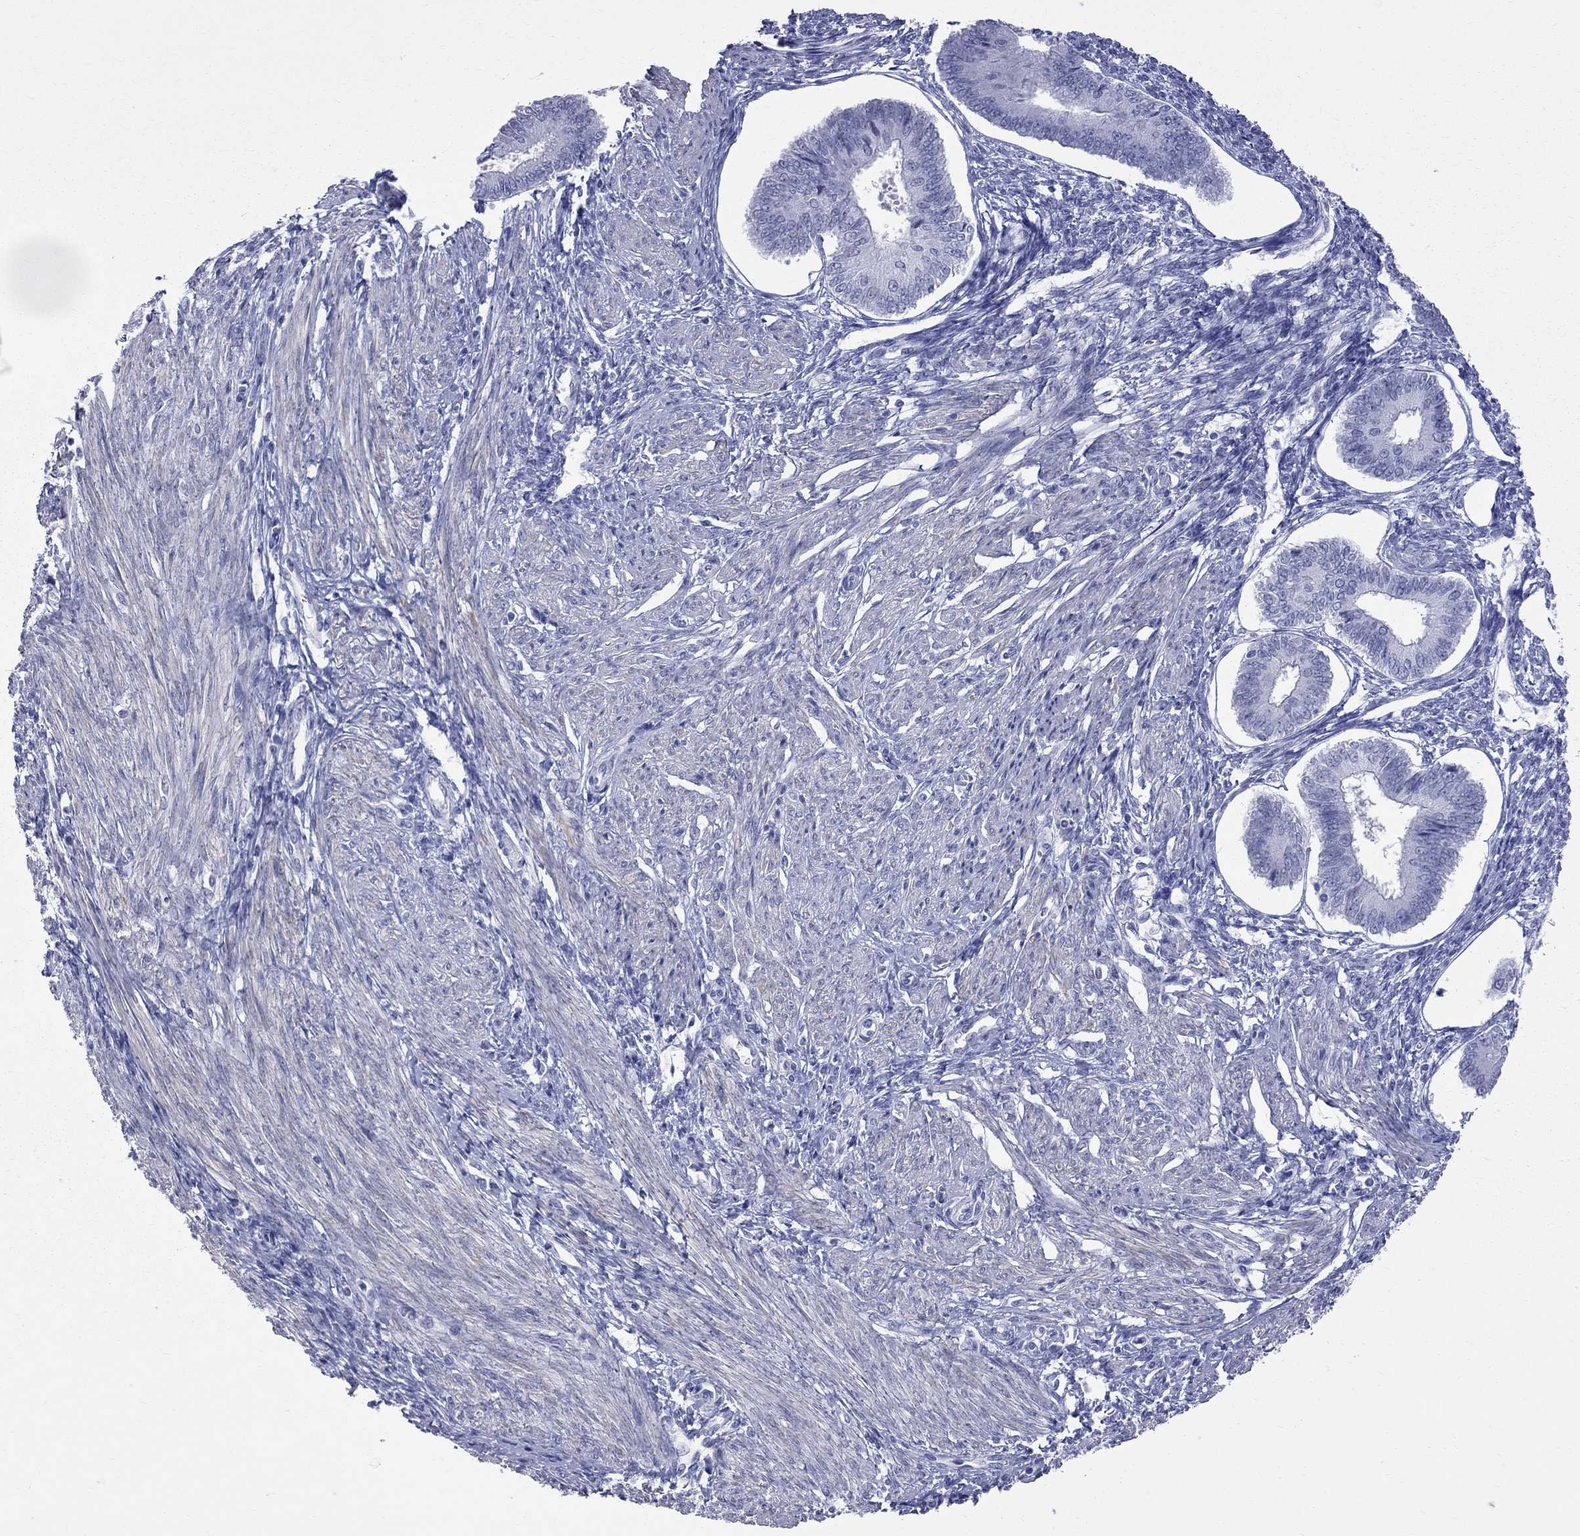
{"staining": {"intensity": "negative", "quantity": "none", "location": "none"}, "tissue": "endometrium", "cell_type": "Cells in endometrial stroma", "image_type": "normal", "snomed": [{"axis": "morphology", "description": "Normal tissue, NOS"}, {"axis": "topography", "description": "Endometrium"}], "caption": "Cells in endometrial stroma are negative for brown protein staining in unremarkable endometrium. The staining is performed using DAB brown chromogen with nuclei counter-stained in using hematoxylin.", "gene": "BPIFB1", "patient": {"sex": "female", "age": 42}}